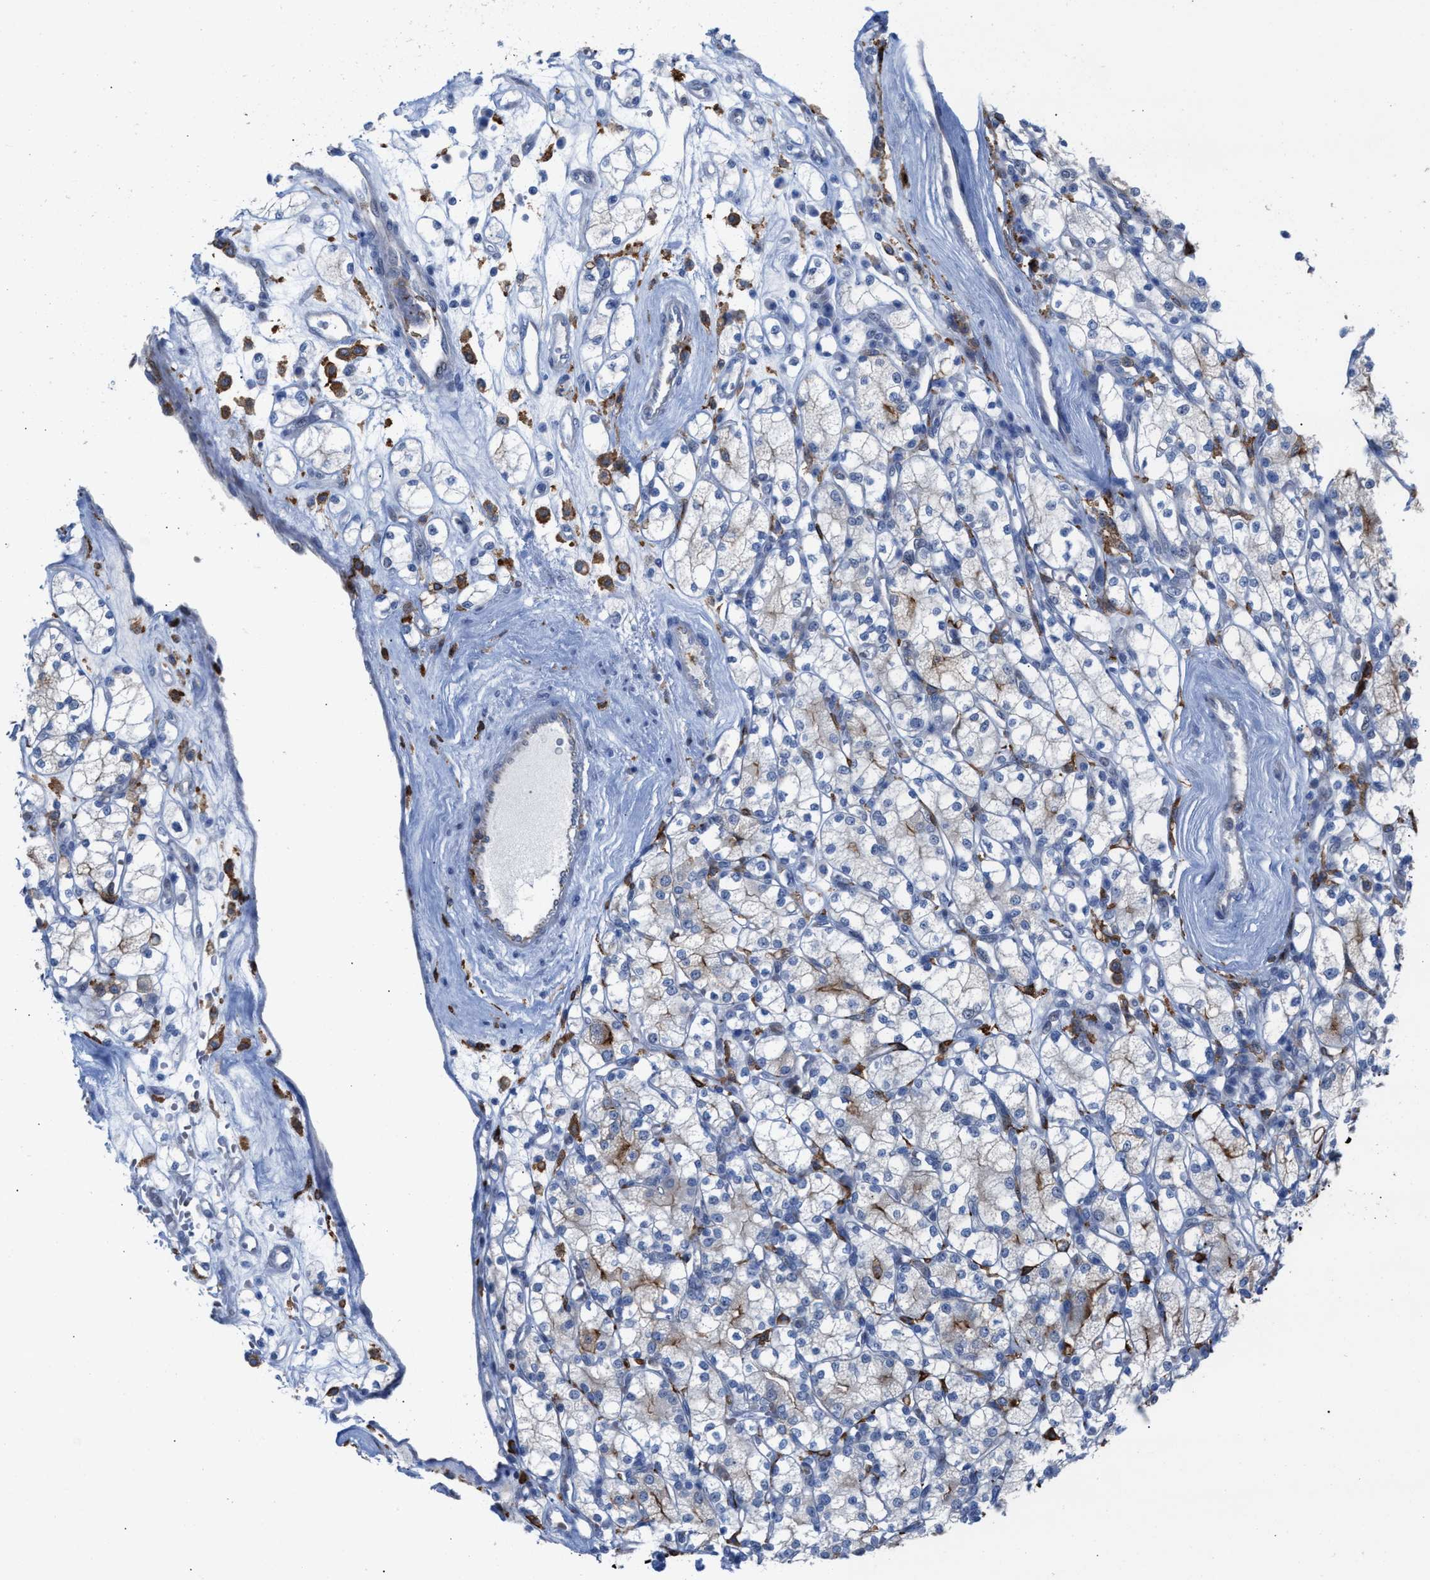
{"staining": {"intensity": "negative", "quantity": "none", "location": "none"}, "tissue": "renal cancer", "cell_type": "Tumor cells", "image_type": "cancer", "snomed": [{"axis": "morphology", "description": "Adenocarcinoma, NOS"}, {"axis": "topography", "description": "Kidney"}], "caption": "High magnification brightfield microscopy of adenocarcinoma (renal) stained with DAB (3,3'-diaminobenzidine) (brown) and counterstained with hematoxylin (blue): tumor cells show no significant expression.", "gene": "SLC47A1", "patient": {"sex": "male", "age": 77}}